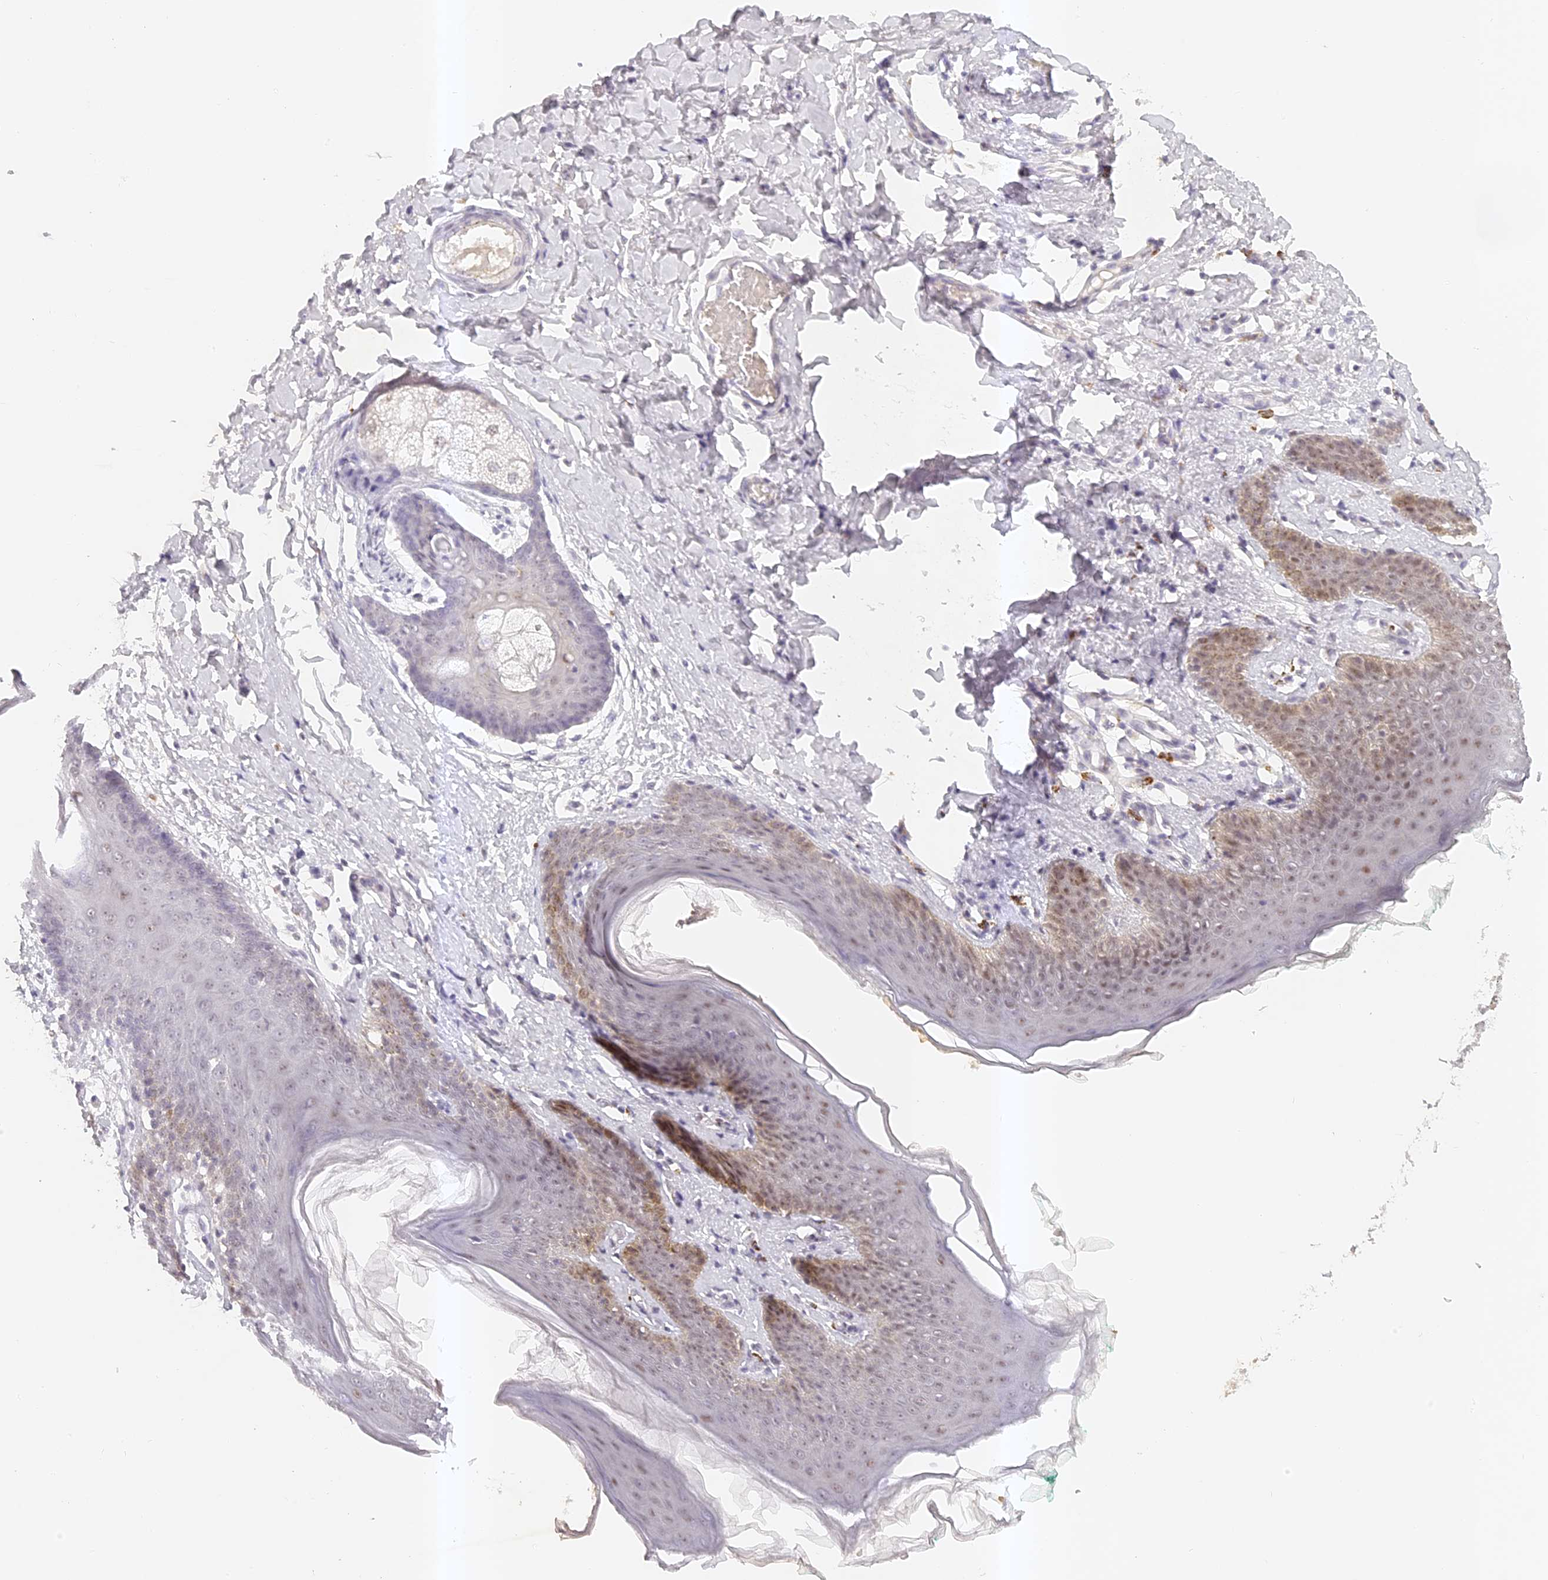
{"staining": {"intensity": "moderate", "quantity": "25%-75%", "location": "nuclear"}, "tissue": "skin", "cell_type": "Epidermal cells", "image_type": "normal", "snomed": [{"axis": "morphology", "description": "Normal tissue, NOS"}, {"axis": "topography", "description": "Vulva"}], "caption": "Immunohistochemical staining of benign human skin shows 25%-75% levels of moderate nuclear protein staining in approximately 25%-75% of epidermal cells.", "gene": "ELL3", "patient": {"sex": "female", "age": 66}}